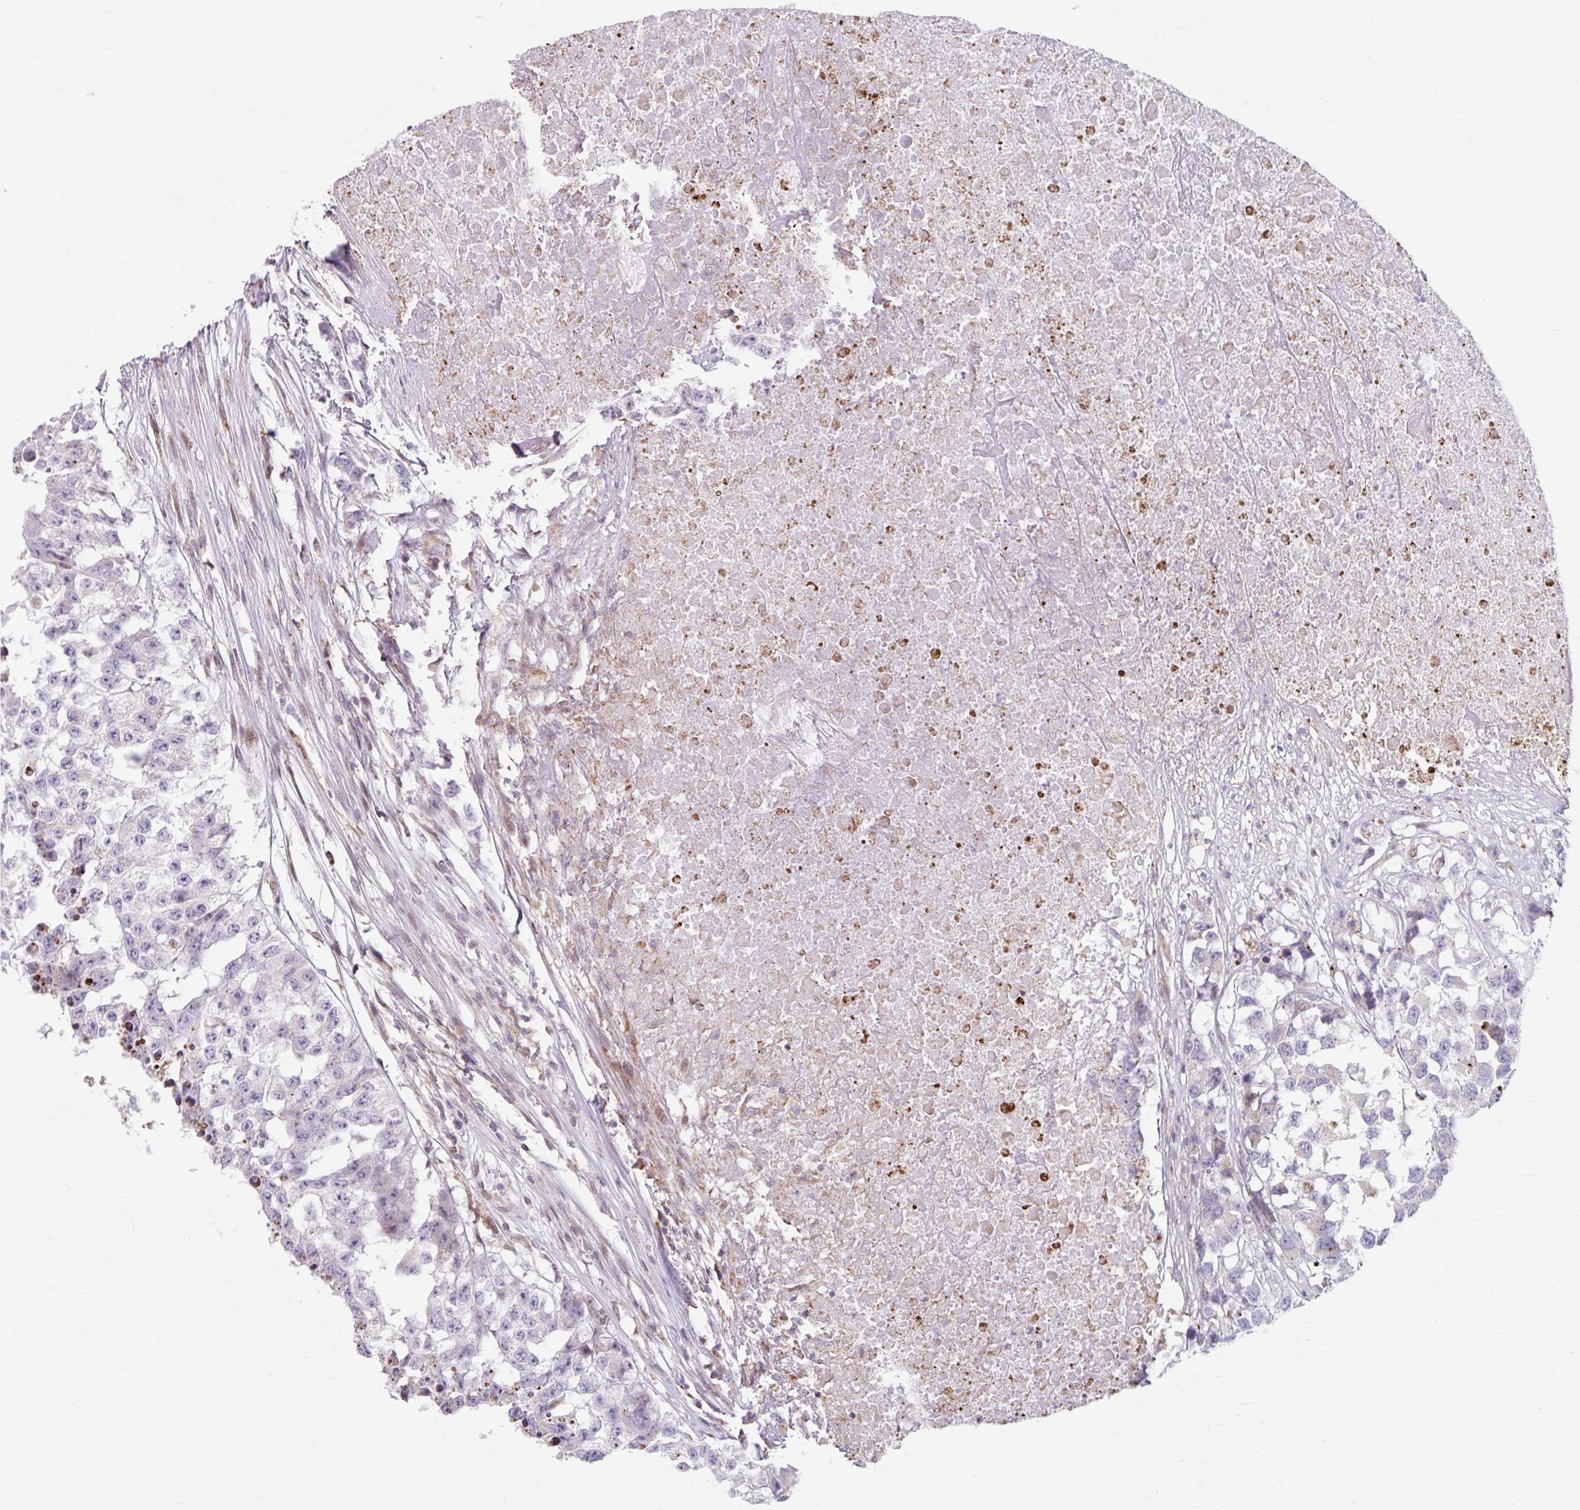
{"staining": {"intensity": "negative", "quantity": "none", "location": "none"}, "tissue": "testis cancer", "cell_type": "Tumor cells", "image_type": "cancer", "snomed": [{"axis": "morphology", "description": "Carcinoma, Embryonal, NOS"}, {"axis": "topography", "description": "Testis"}], "caption": "Human testis cancer stained for a protein using immunohistochemistry (IHC) demonstrates no positivity in tumor cells.", "gene": "BEAN1", "patient": {"sex": "male", "age": 83}}